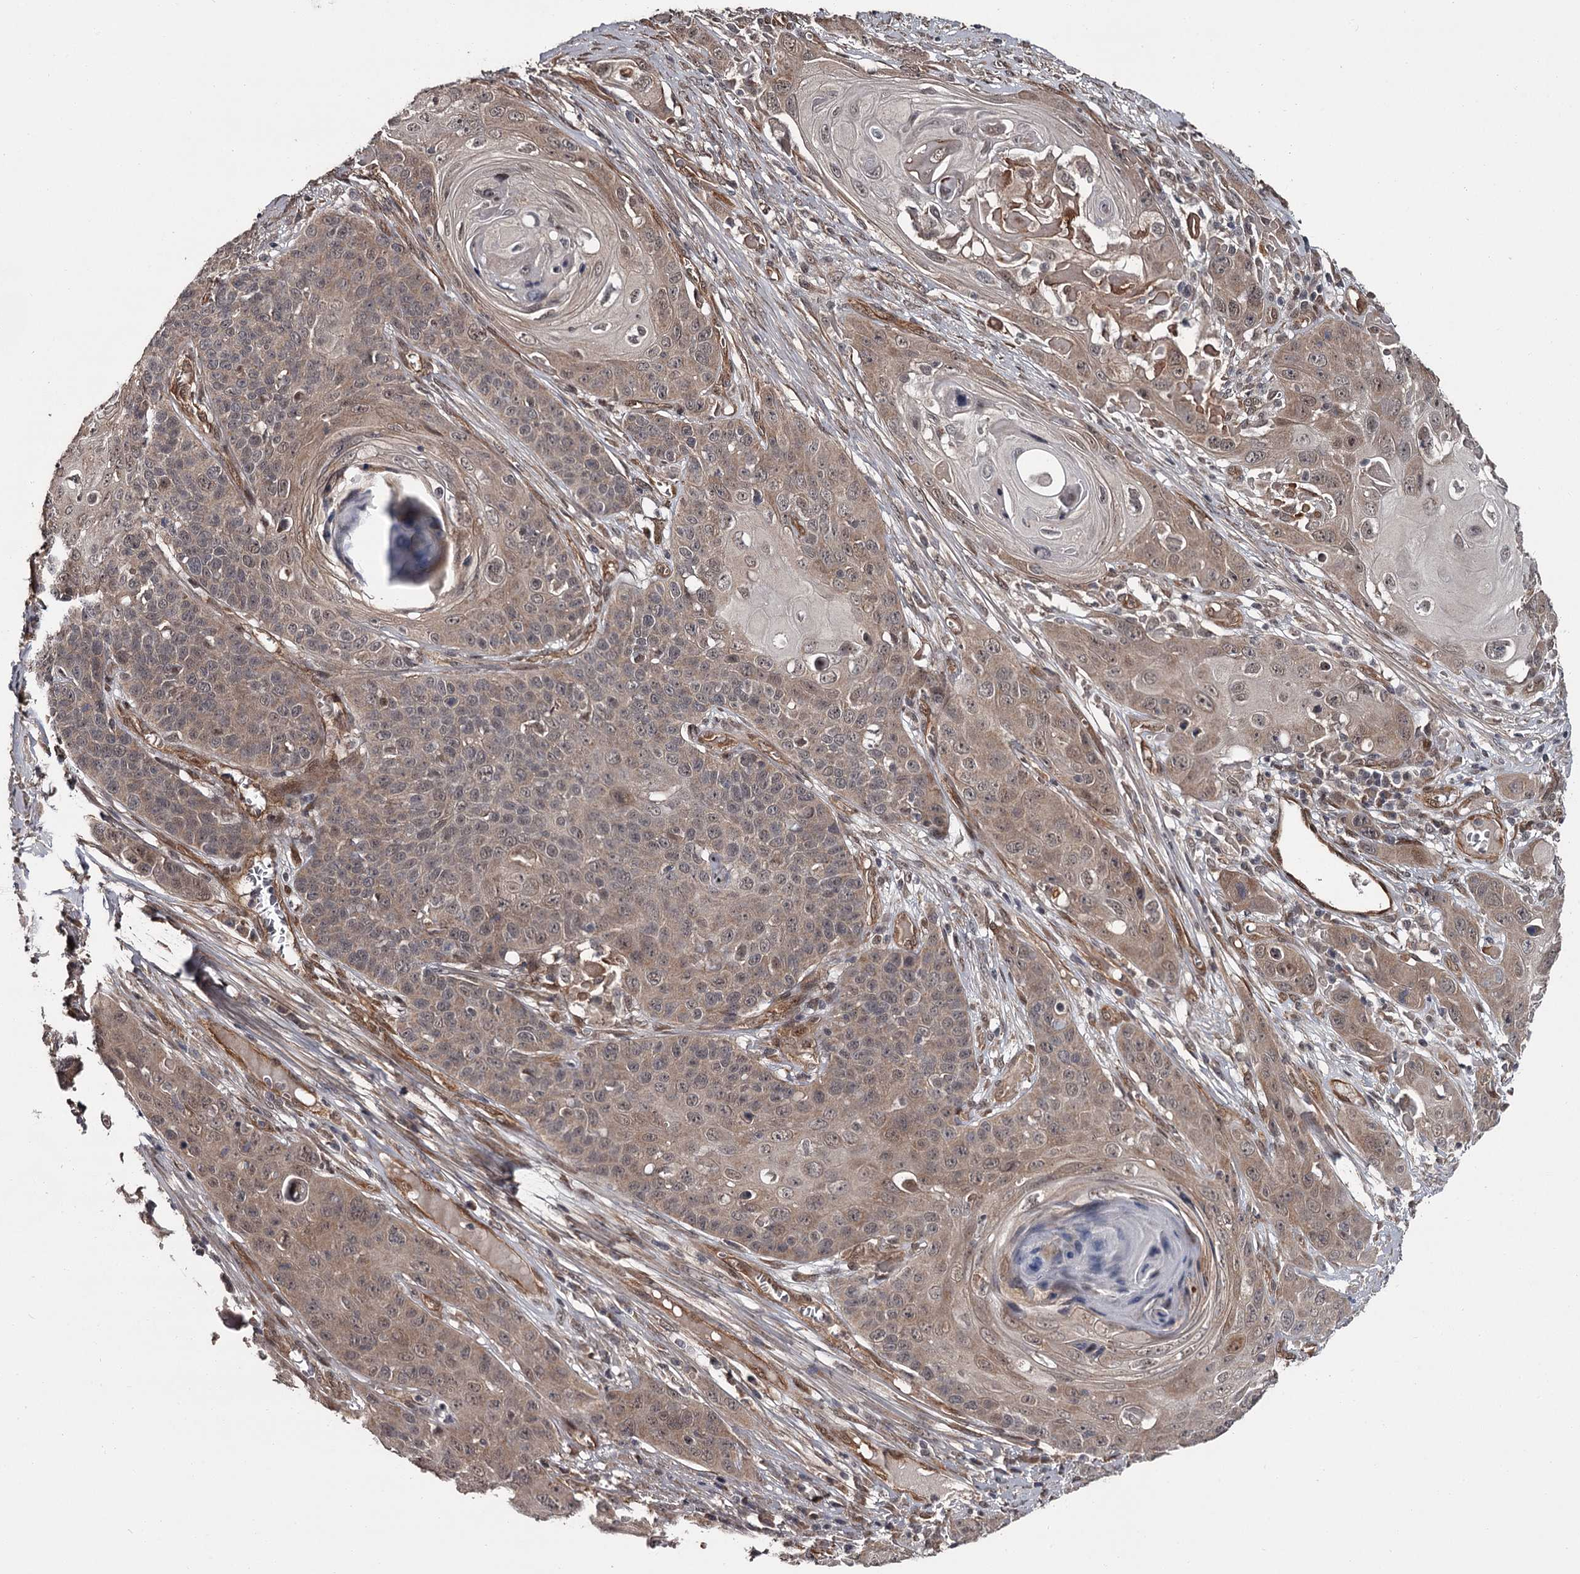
{"staining": {"intensity": "weak", "quantity": ">75%", "location": "cytoplasmic/membranous,nuclear"}, "tissue": "skin cancer", "cell_type": "Tumor cells", "image_type": "cancer", "snomed": [{"axis": "morphology", "description": "Squamous cell carcinoma, NOS"}, {"axis": "topography", "description": "Skin"}], "caption": "High-magnification brightfield microscopy of squamous cell carcinoma (skin) stained with DAB (3,3'-diaminobenzidine) (brown) and counterstained with hematoxylin (blue). tumor cells exhibit weak cytoplasmic/membranous and nuclear expression is present in approximately>75% of cells. (brown staining indicates protein expression, while blue staining denotes nuclei).", "gene": "CDC42EP2", "patient": {"sex": "male", "age": 55}}